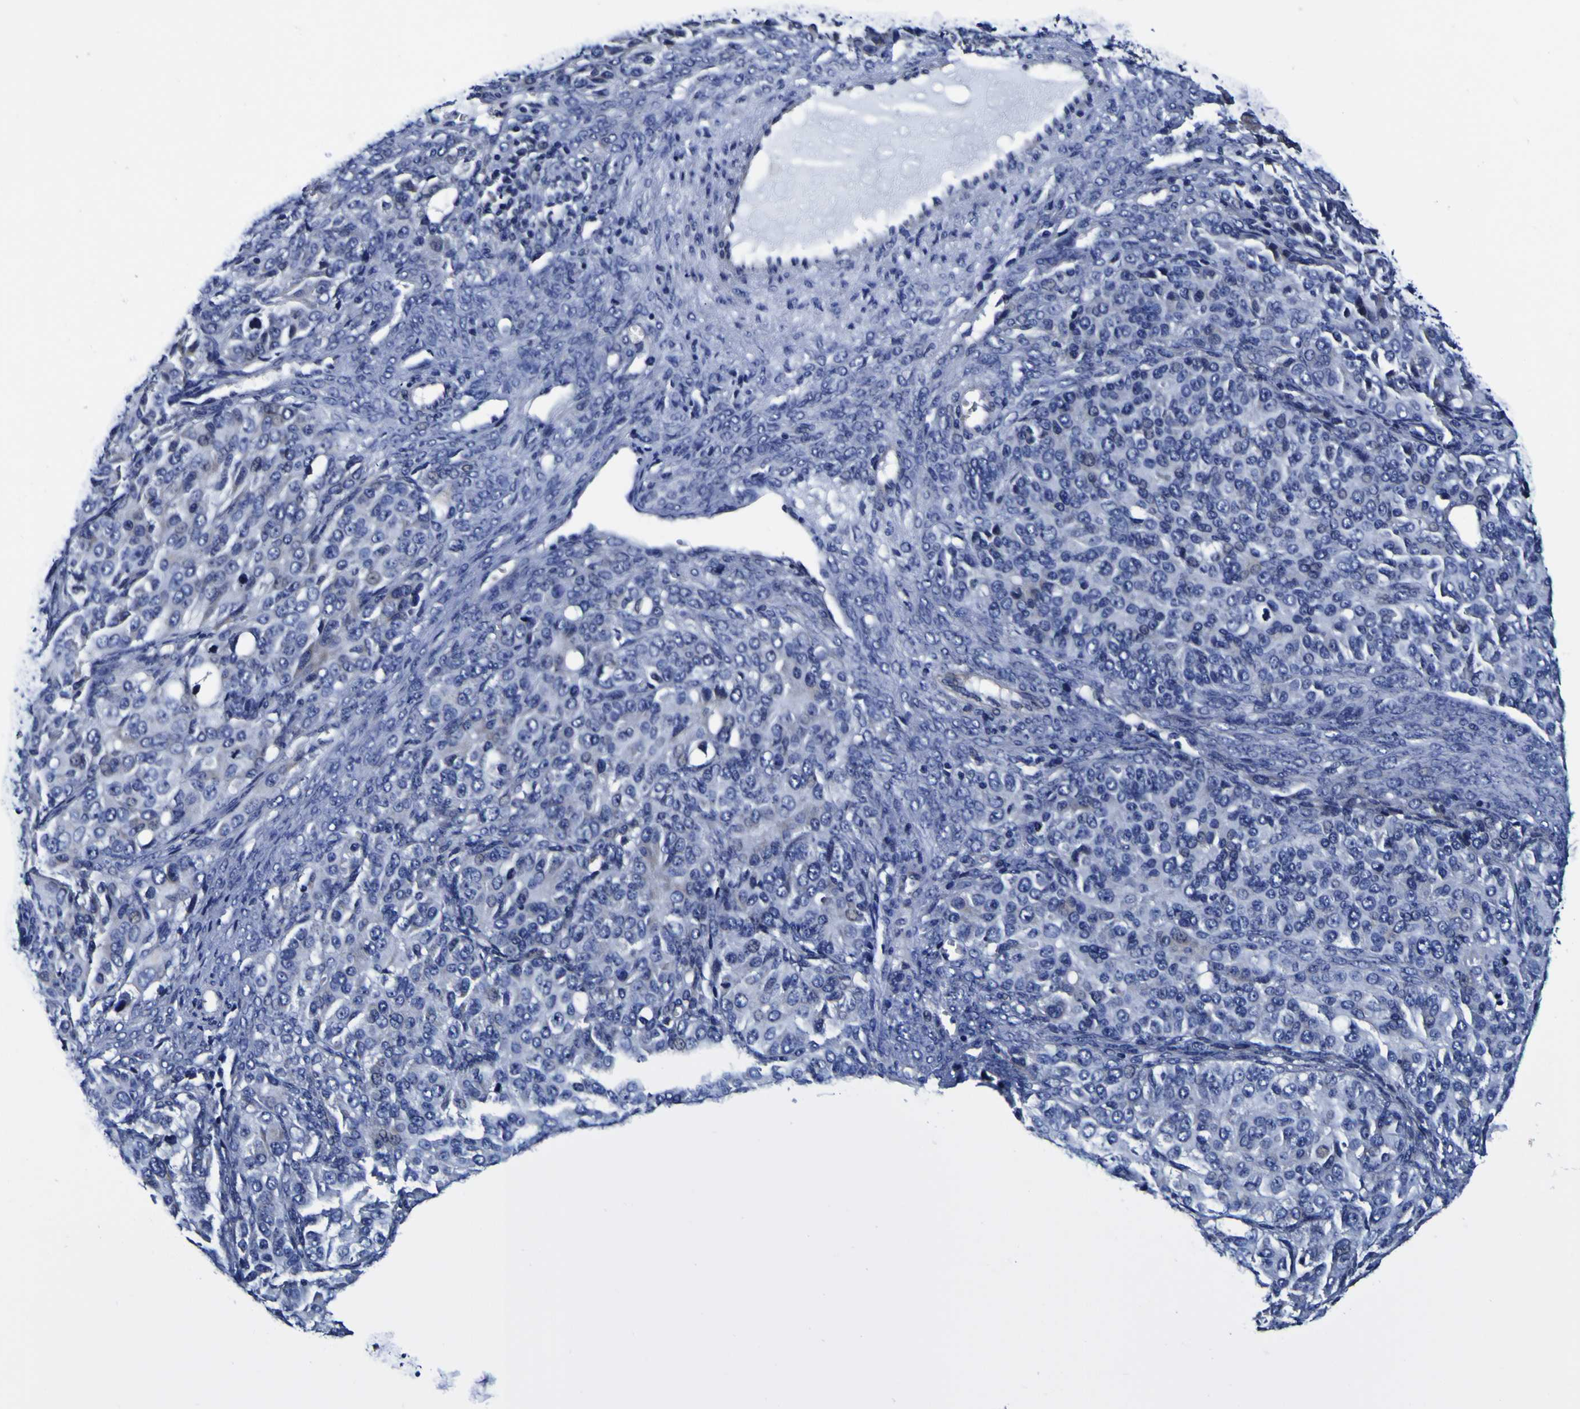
{"staining": {"intensity": "negative", "quantity": "none", "location": "none"}, "tissue": "ovarian cancer", "cell_type": "Tumor cells", "image_type": "cancer", "snomed": [{"axis": "morphology", "description": "Carcinoma, endometroid"}, {"axis": "topography", "description": "Ovary"}], "caption": "Ovarian endometroid carcinoma was stained to show a protein in brown. There is no significant positivity in tumor cells. (Stains: DAB IHC with hematoxylin counter stain, Microscopy: brightfield microscopy at high magnification).", "gene": "PDLIM4", "patient": {"sex": "female", "age": 51}}